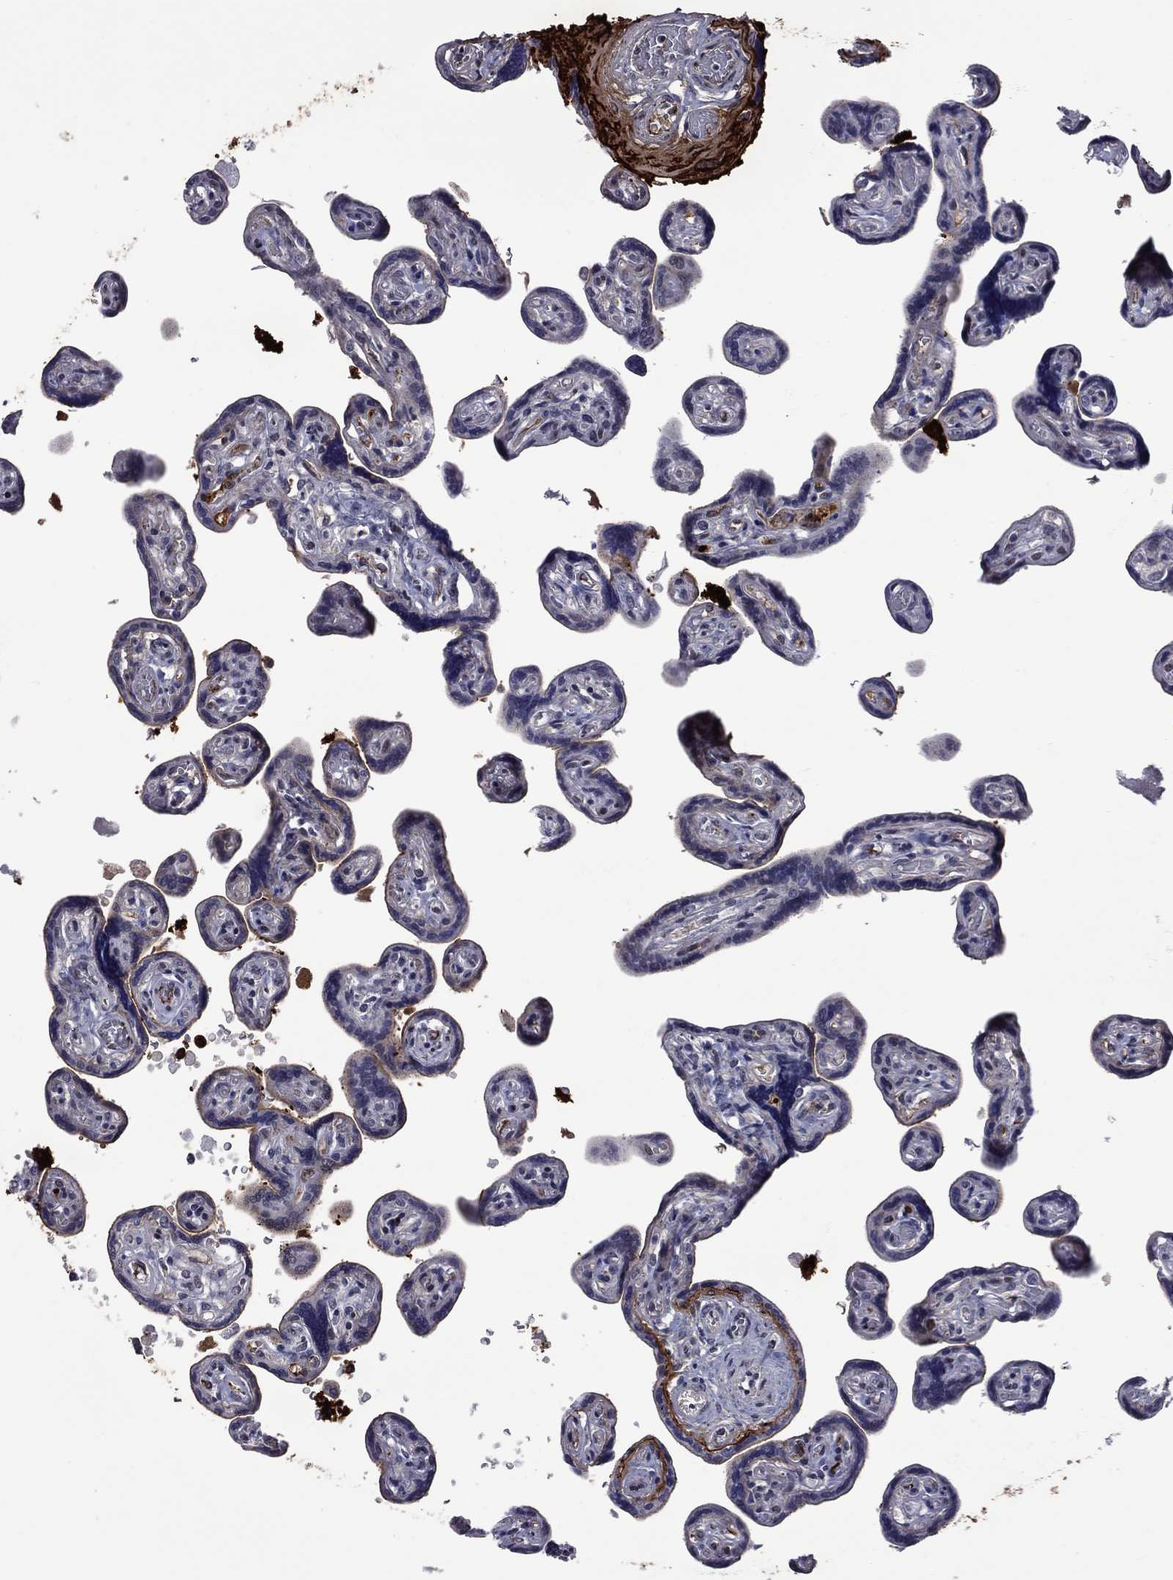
{"staining": {"intensity": "strong", "quantity": "<25%", "location": "cytoplasmic/membranous"}, "tissue": "placenta", "cell_type": "Decidual cells", "image_type": "normal", "snomed": [{"axis": "morphology", "description": "Normal tissue, NOS"}, {"axis": "topography", "description": "Placenta"}], "caption": "Brown immunohistochemical staining in benign human placenta reveals strong cytoplasmic/membranous positivity in approximately <25% of decidual cells. (brown staining indicates protein expression, while blue staining denotes nuclei).", "gene": "FGG", "patient": {"sex": "female", "age": 32}}